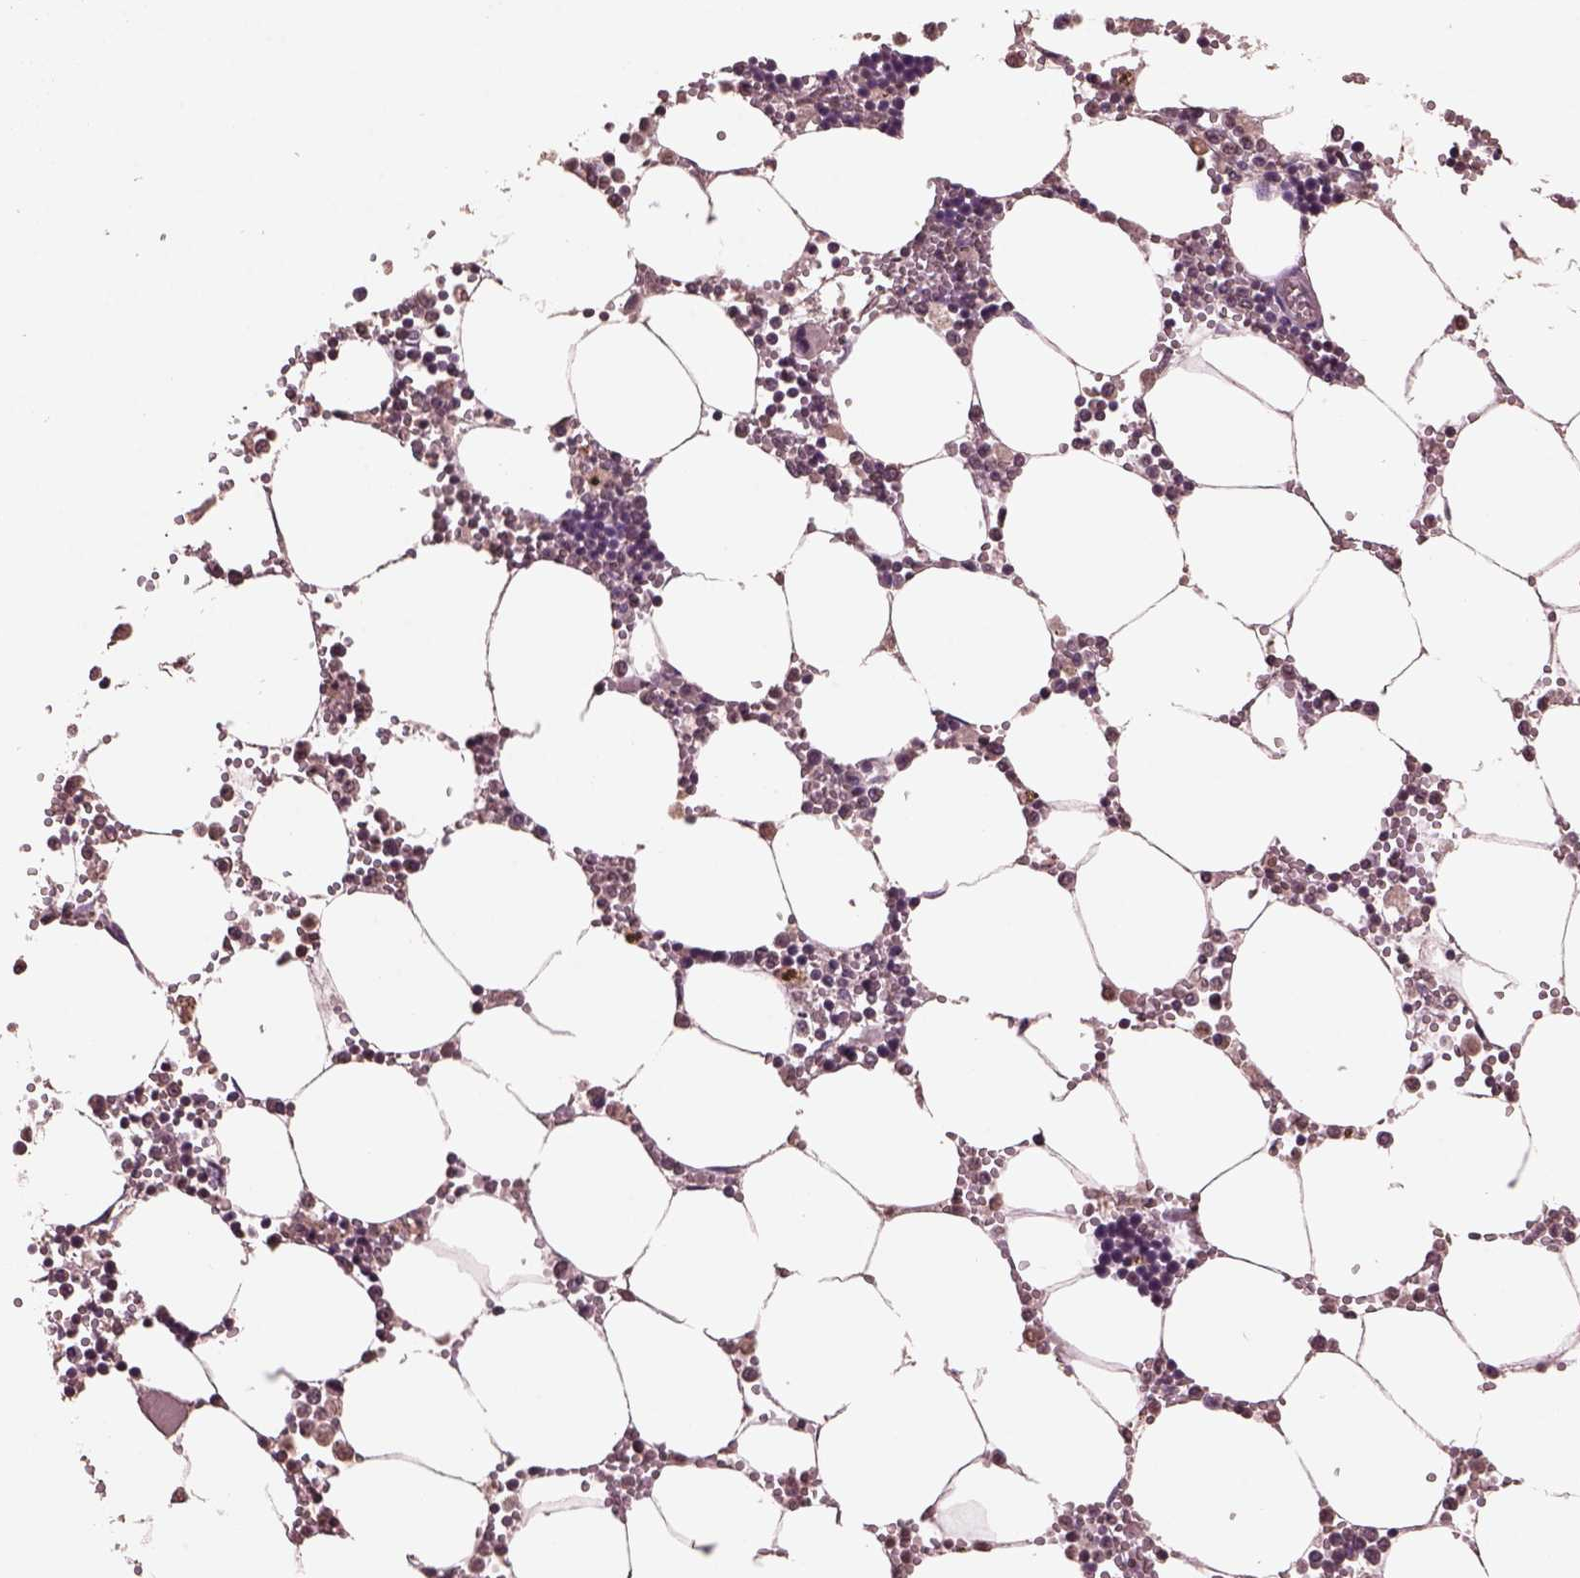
{"staining": {"intensity": "negative", "quantity": "none", "location": "none"}, "tissue": "bone marrow", "cell_type": "Hematopoietic cells", "image_type": "normal", "snomed": [{"axis": "morphology", "description": "Normal tissue, NOS"}, {"axis": "topography", "description": "Bone marrow"}], "caption": "This is an immunohistochemistry histopathology image of unremarkable human bone marrow. There is no staining in hematopoietic cells.", "gene": "CPT1C", "patient": {"sex": "male", "age": 54}}